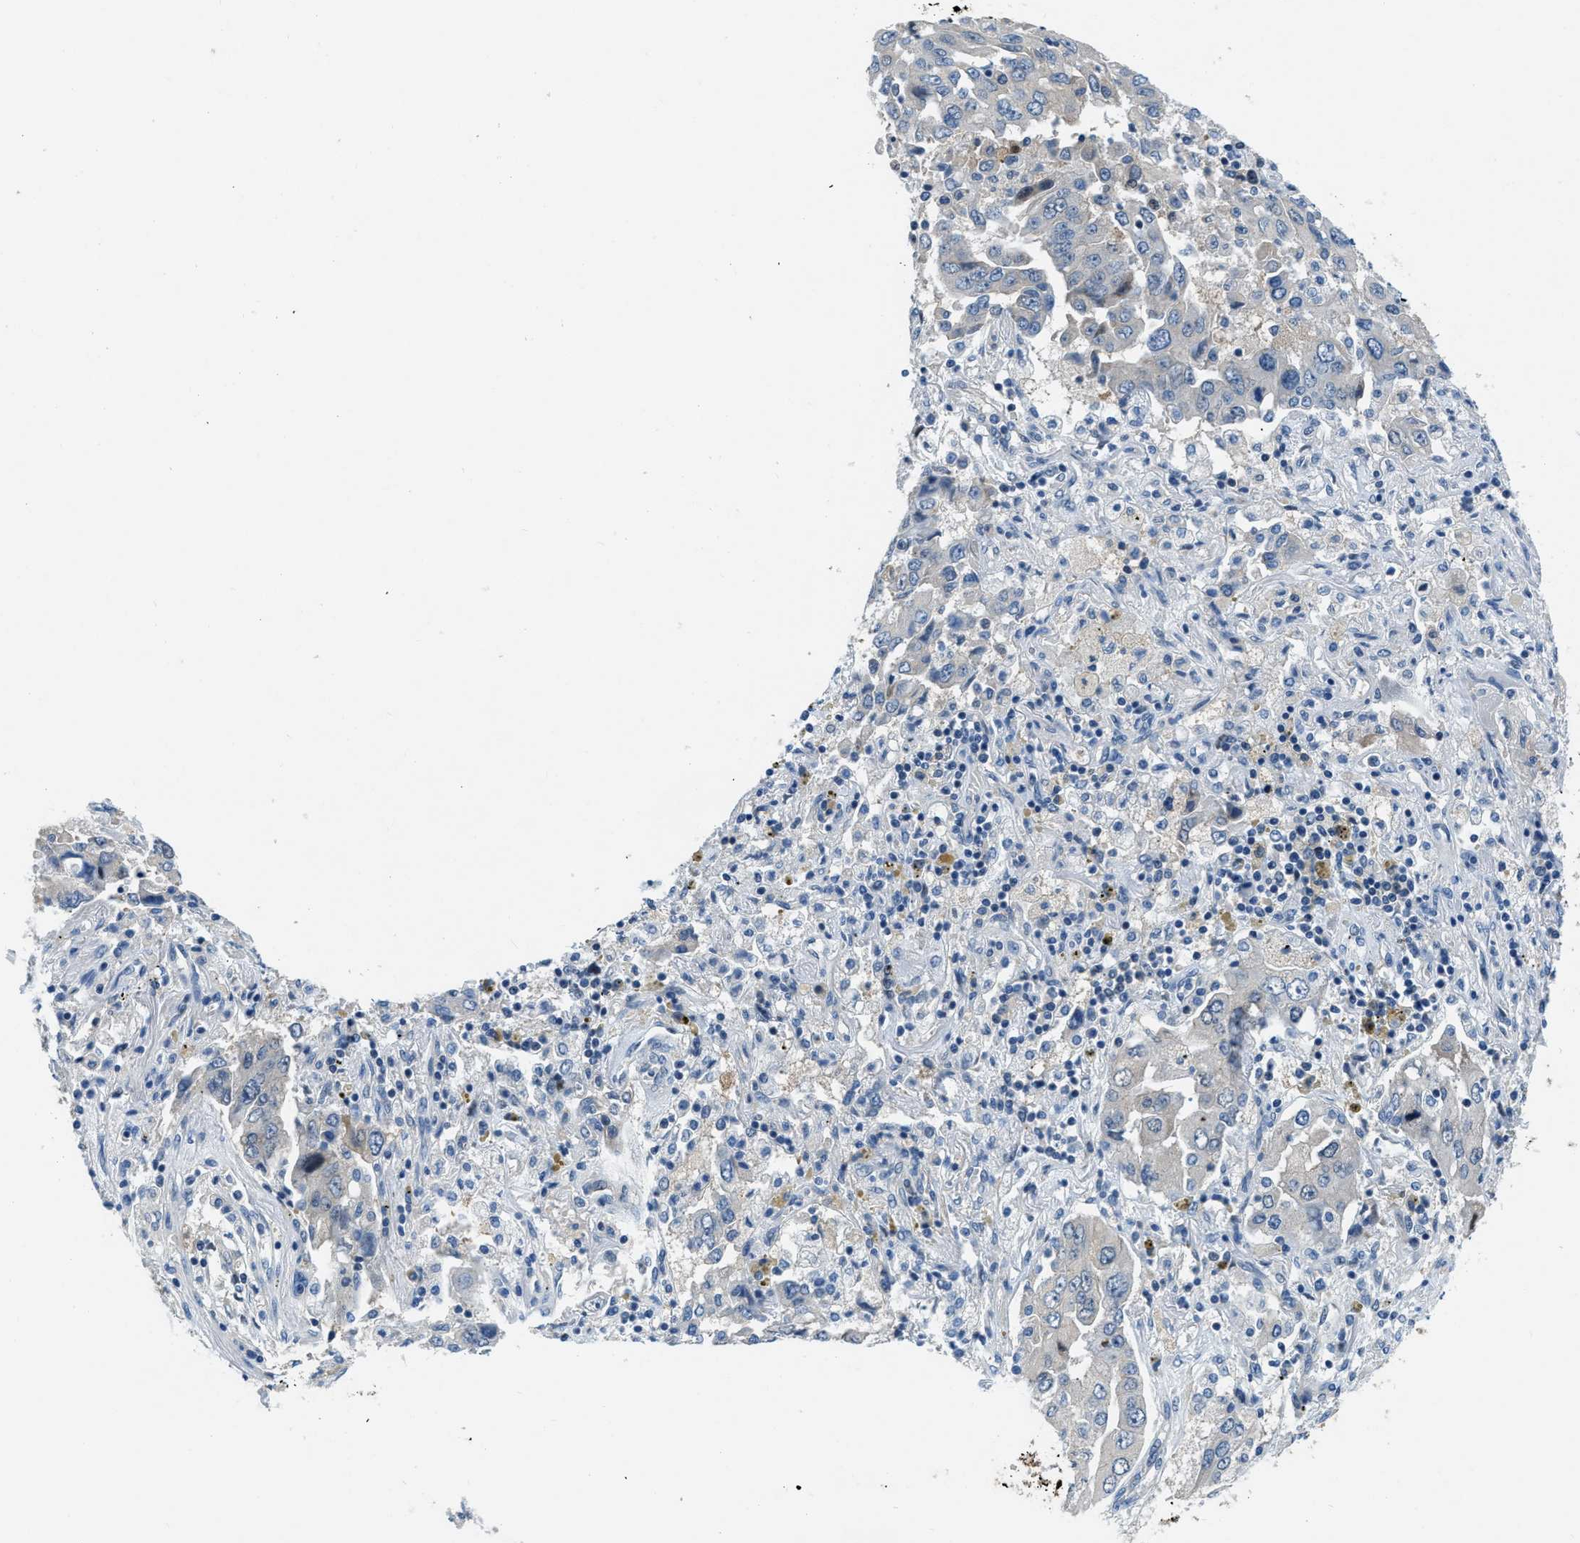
{"staining": {"intensity": "negative", "quantity": "none", "location": "none"}, "tissue": "lung cancer", "cell_type": "Tumor cells", "image_type": "cancer", "snomed": [{"axis": "morphology", "description": "Adenocarcinoma, NOS"}, {"axis": "topography", "description": "Lung"}], "caption": "There is no significant expression in tumor cells of lung adenocarcinoma.", "gene": "PFKP", "patient": {"sex": "female", "age": 65}}